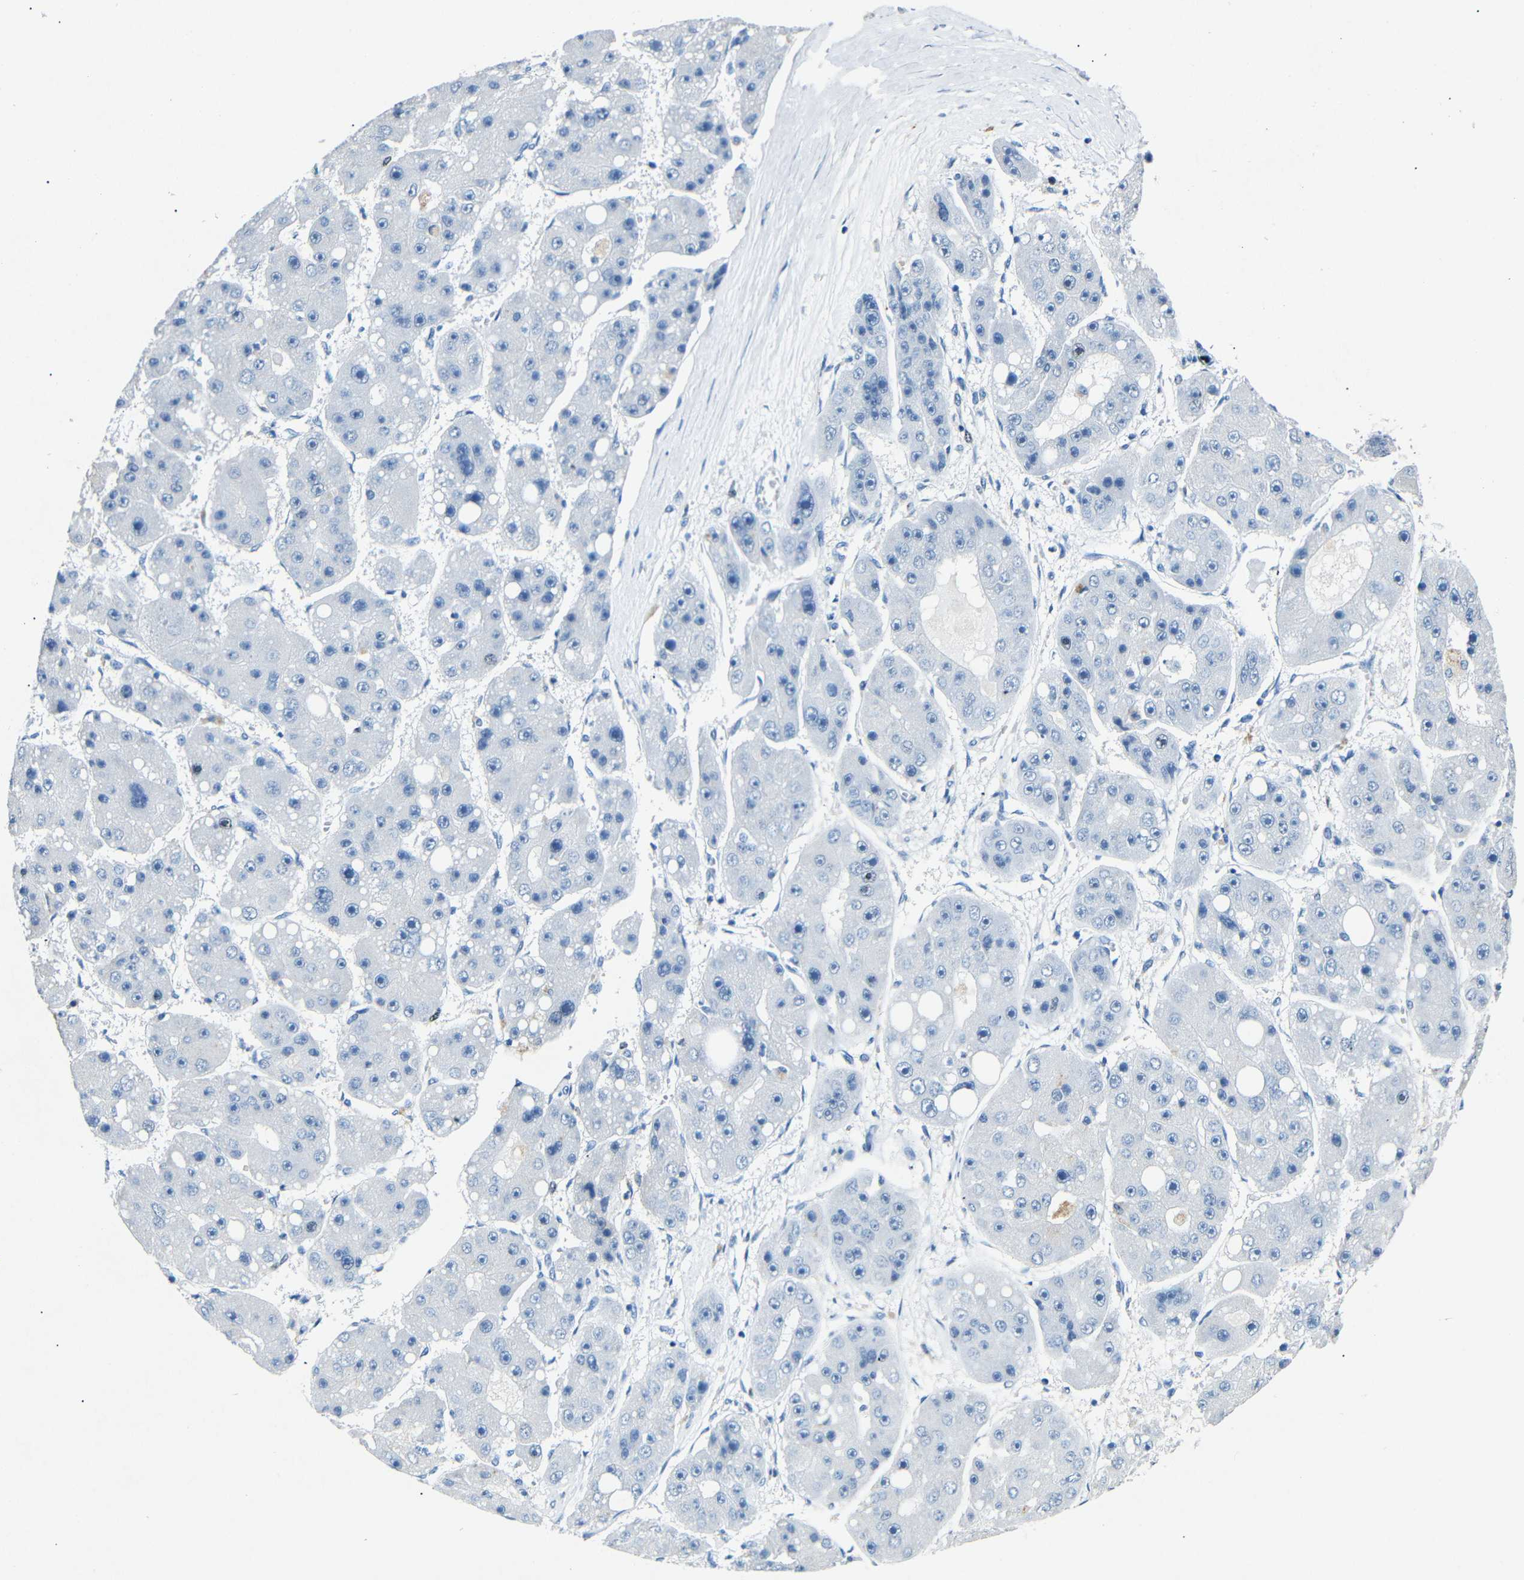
{"staining": {"intensity": "negative", "quantity": "none", "location": "none"}, "tissue": "liver cancer", "cell_type": "Tumor cells", "image_type": "cancer", "snomed": [{"axis": "morphology", "description": "Carcinoma, Hepatocellular, NOS"}, {"axis": "topography", "description": "Liver"}], "caption": "Liver hepatocellular carcinoma stained for a protein using immunohistochemistry reveals no positivity tumor cells.", "gene": "INCENP", "patient": {"sex": "female", "age": 61}}